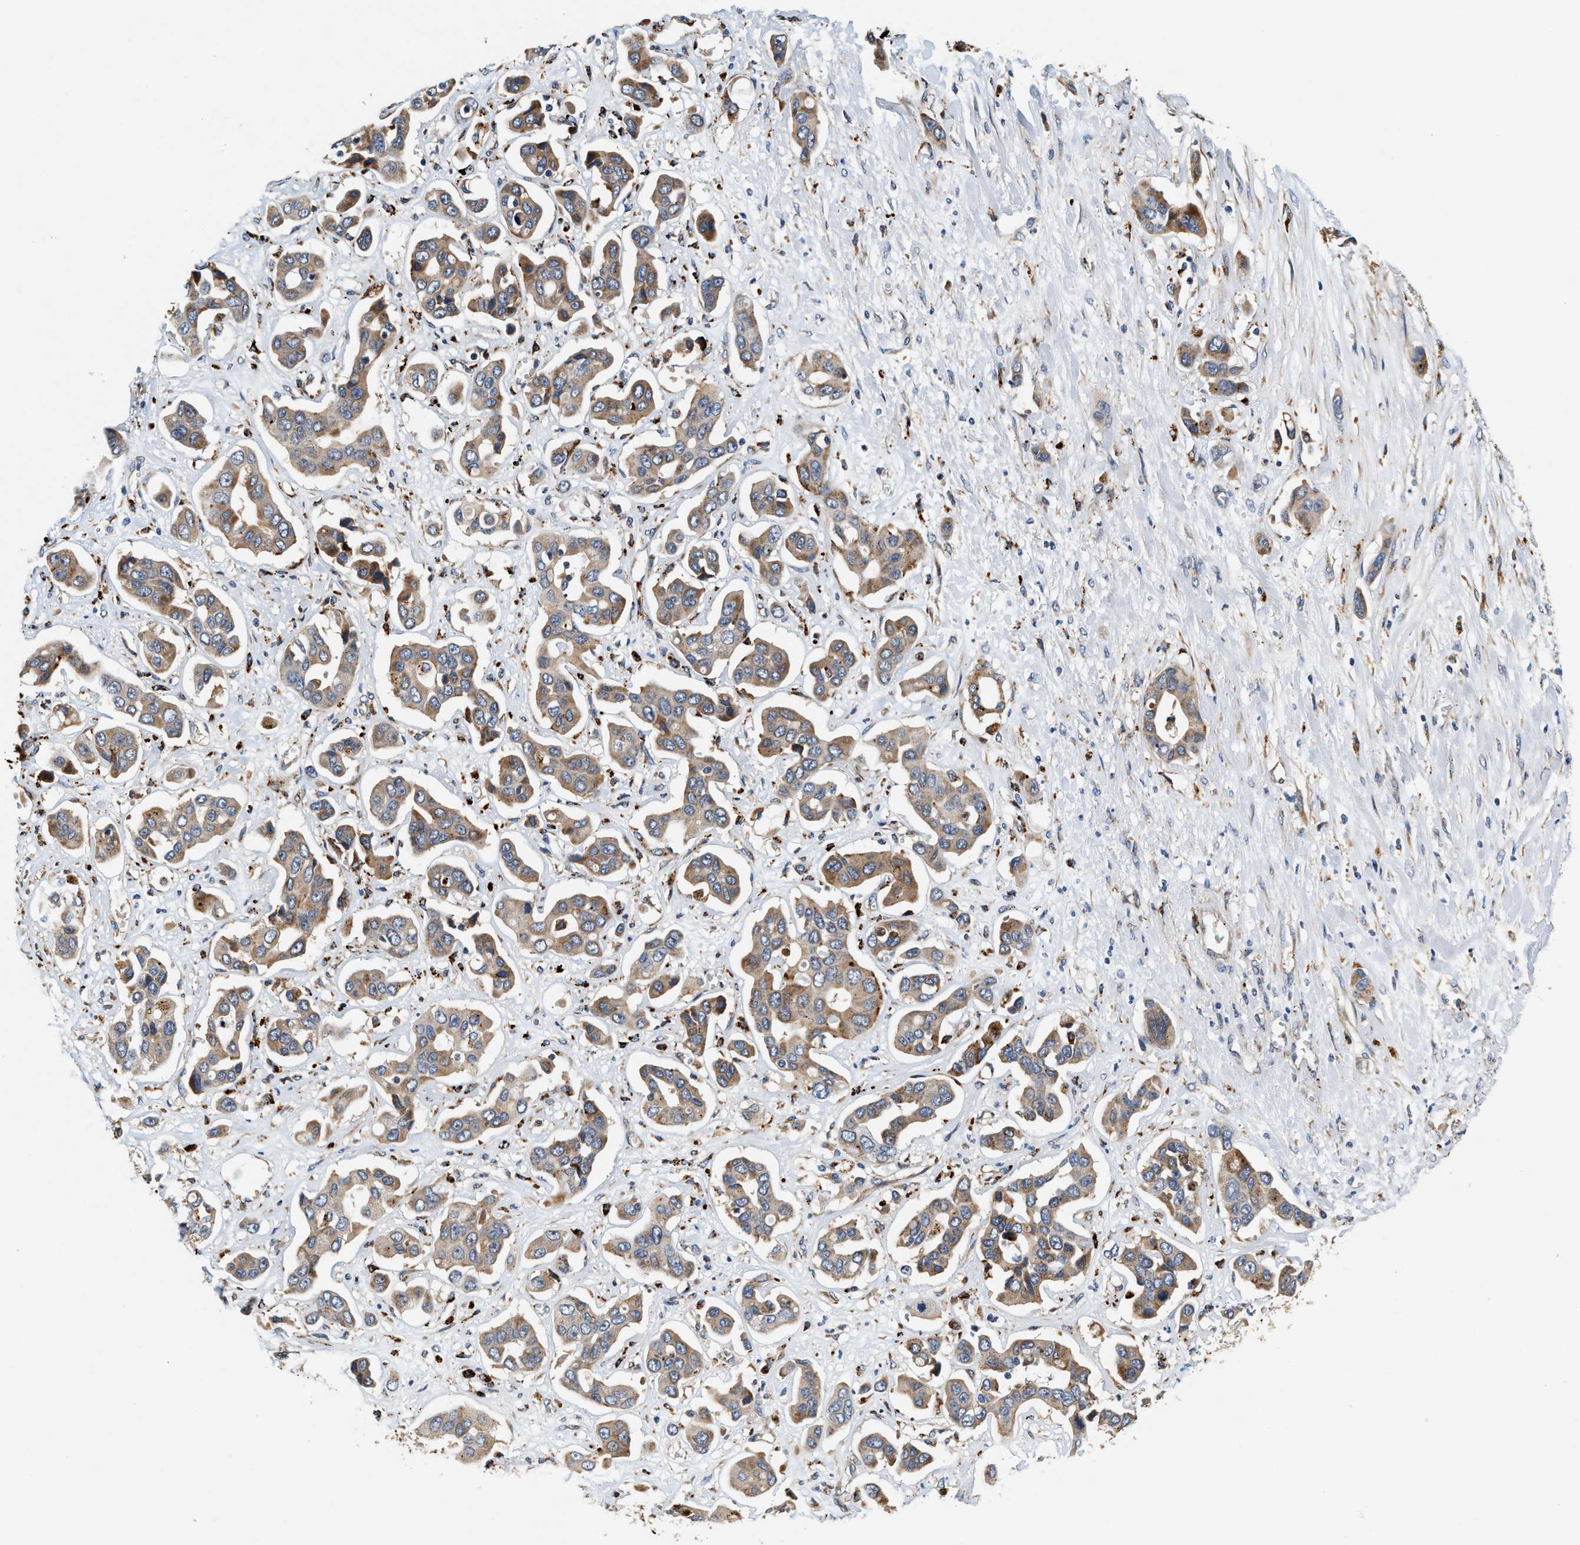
{"staining": {"intensity": "moderate", "quantity": ">75%", "location": "cytoplasmic/membranous"}, "tissue": "liver cancer", "cell_type": "Tumor cells", "image_type": "cancer", "snomed": [{"axis": "morphology", "description": "Cholangiocarcinoma"}, {"axis": "topography", "description": "Liver"}], "caption": "Tumor cells display medium levels of moderate cytoplasmic/membranous positivity in about >75% of cells in human cholangiocarcinoma (liver).", "gene": "DUSP10", "patient": {"sex": "female", "age": 52}}